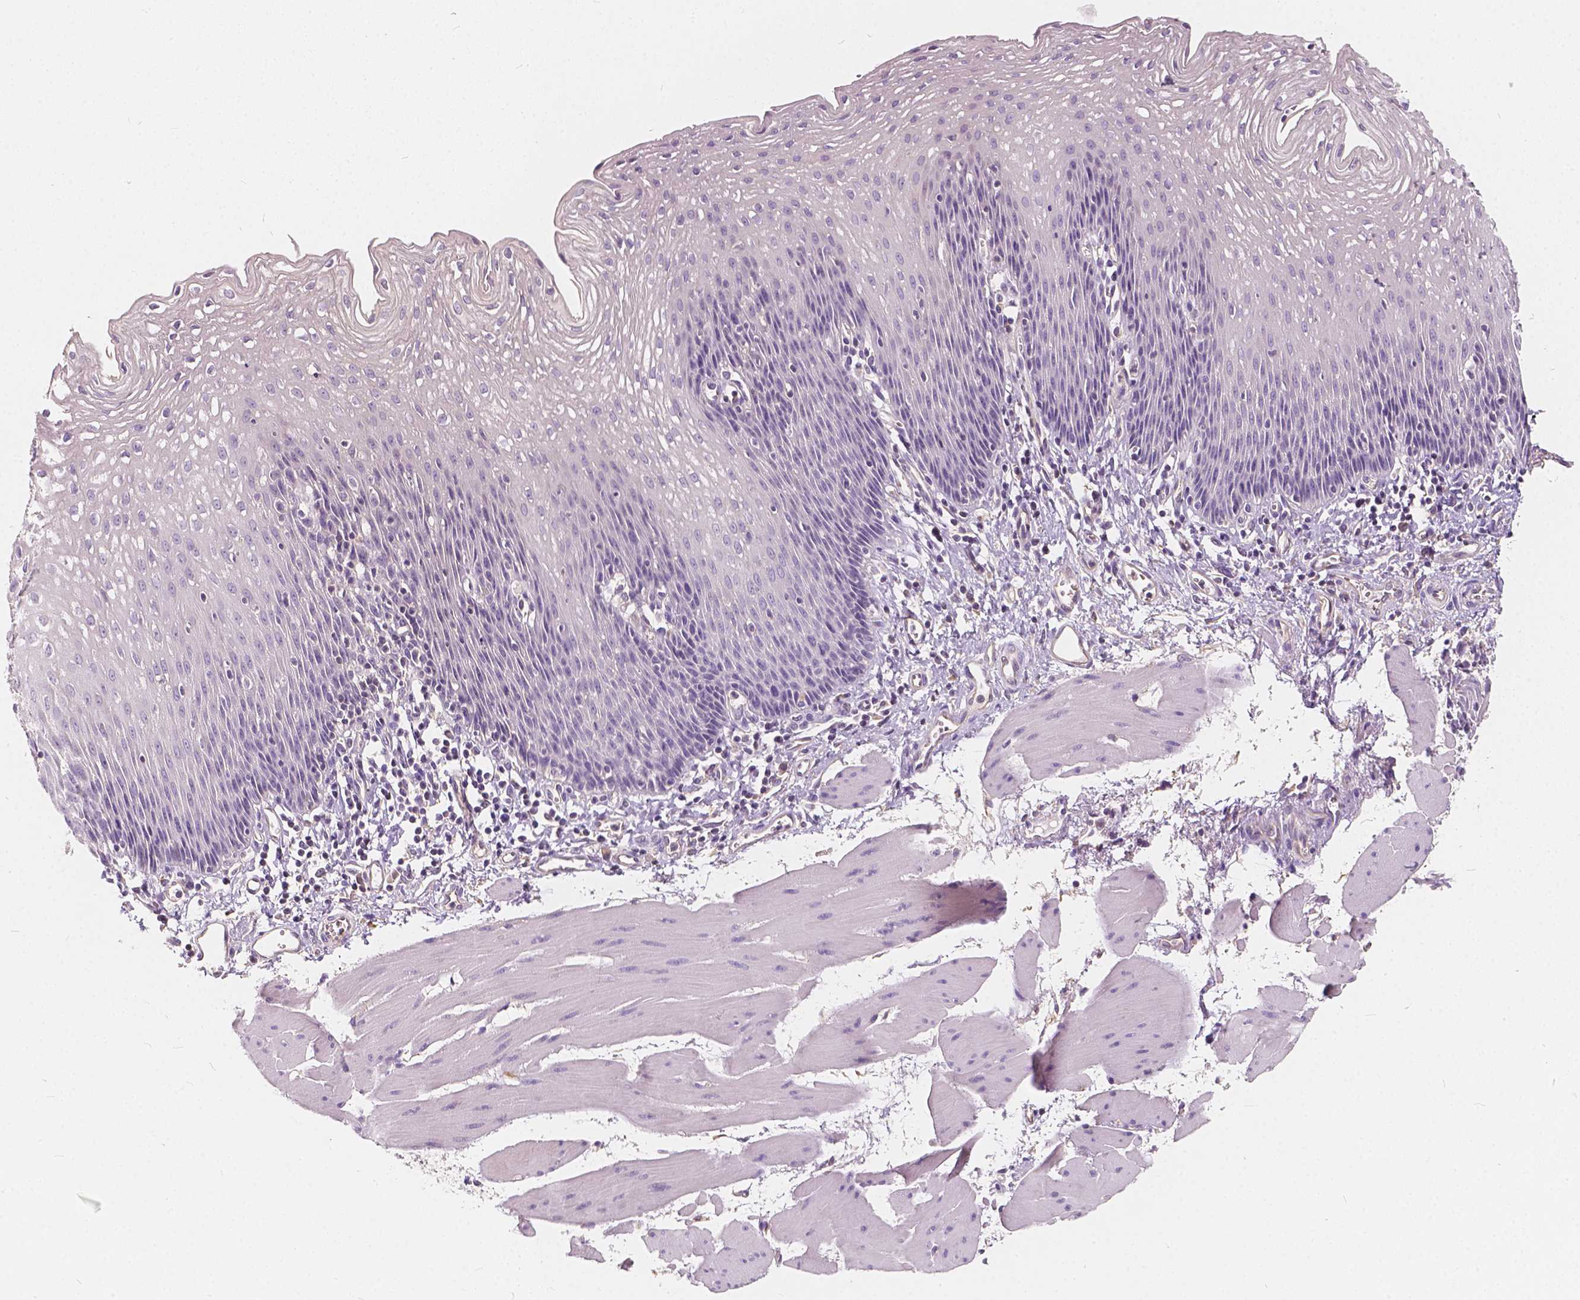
{"staining": {"intensity": "negative", "quantity": "none", "location": "none"}, "tissue": "esophagus", "cell_type": "Squamous epithelial cells", "image_type": "normal", "snomed": [{"axis": "morphology", "description": "Normal tissue, NOS"}, {"axis": "topography", "description": "Esophagus"}], "caption": "High magnification brightfield microscopy of unremarkable esophagus stained with DAB (3,3'-diaminobenzidine) (brown) and counterstained with hematoxylin (blue): squamous epithelial cells show no significant staining. The staining was performed using DAB (3,3'-diaminobenzidine) to visualize the protein expression in brown, while the nuclei were stained in blue with hematoxylin (Magnification: 20x).", "gene": "KIAA0513", "patient": {"sex": "female", "age": 64}}